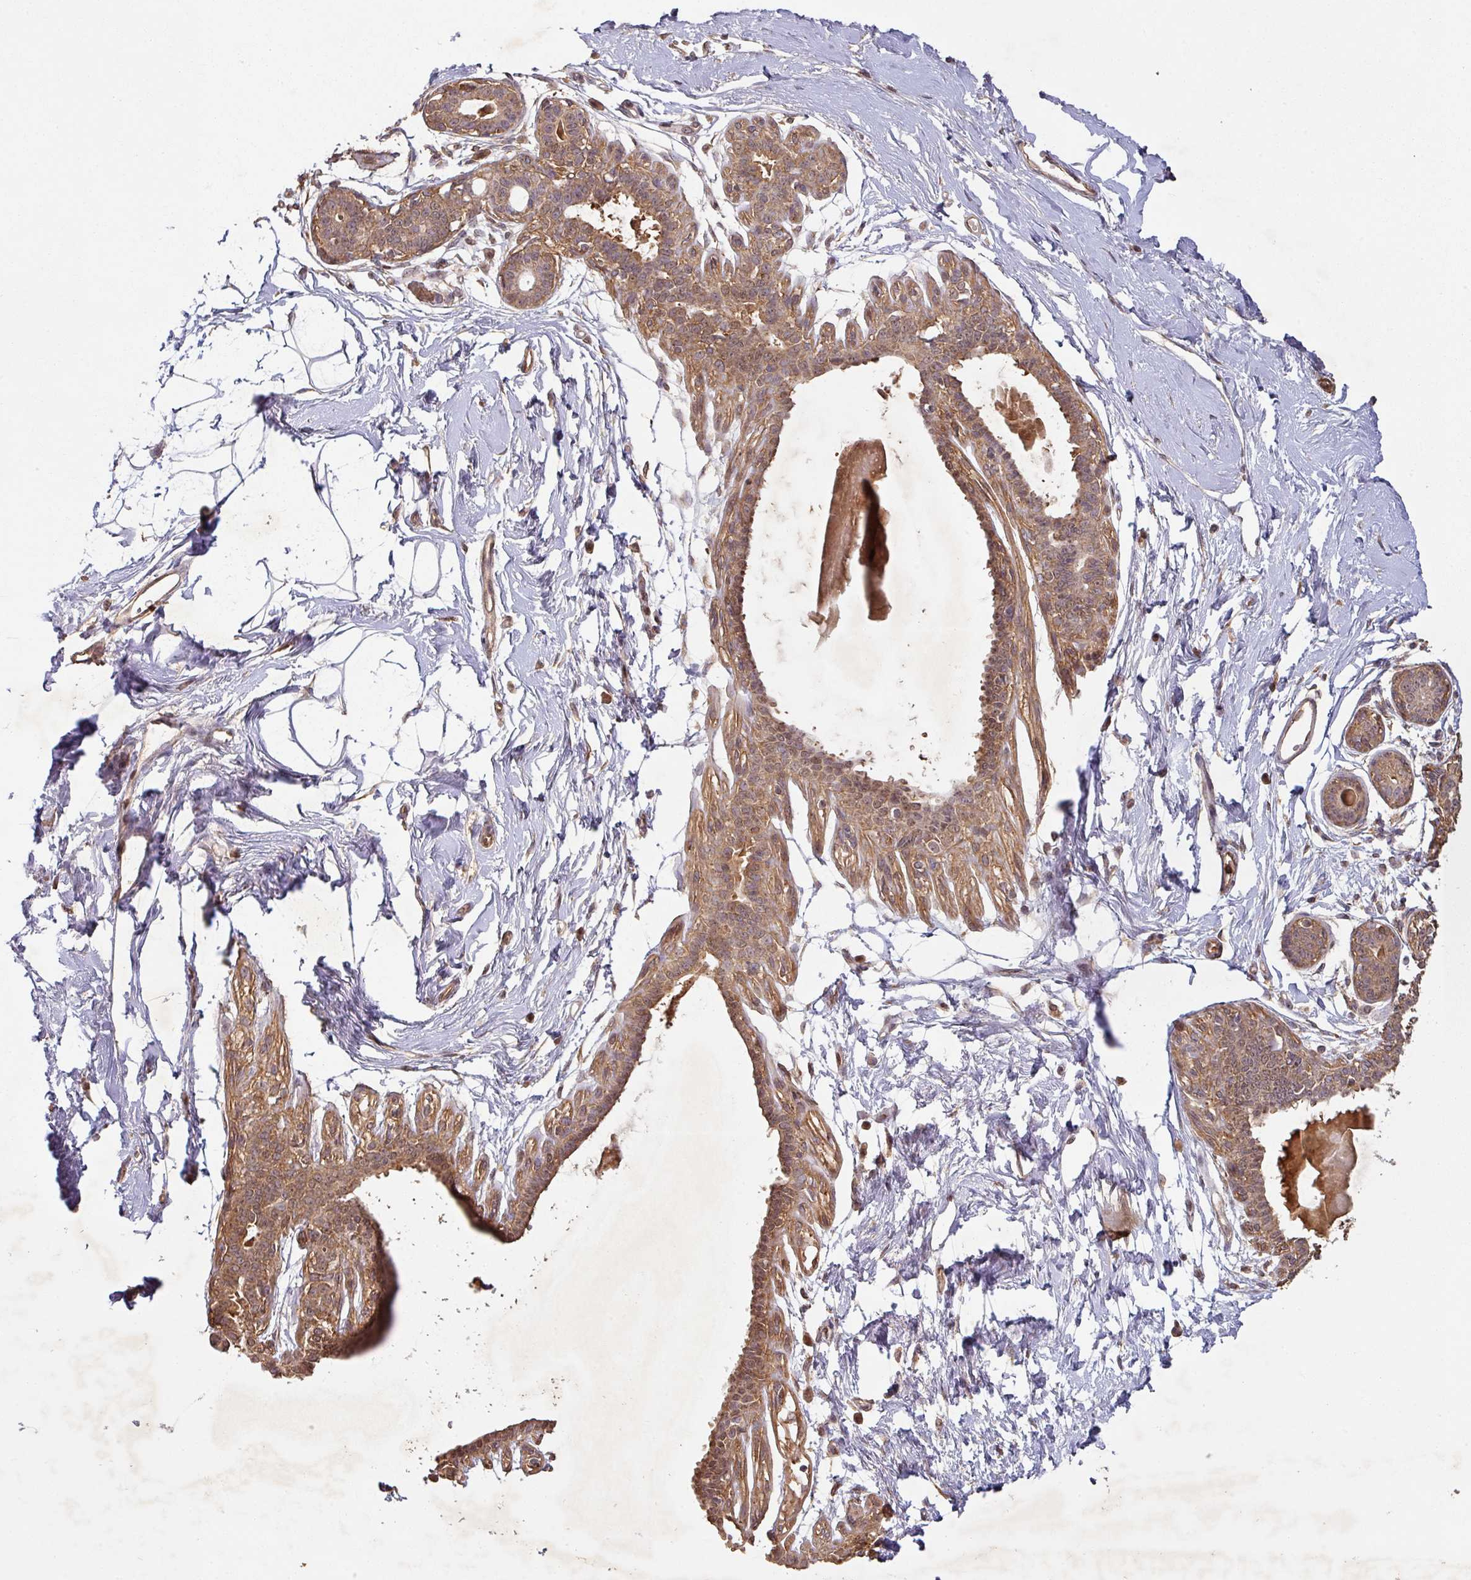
{"staining": {"intensity": "moderate", "quantity": "<25%", "location": "cytoplasmic/membranous"}, "tissue": "breast", "cell_type": "Adipocytes", "image_type": "normal", "snomed": [{"axis": "morphology", "description": "Normal tissue, NOS"}, {"axis": "topography", "description": "Breast"}], "caption": "Moderate cytoplasmic/membranous protein positivity is seen in about <25% of adipocytes in breast.", "gene": "ZNF322", "patient": {"sex": "female", "age": 45}}